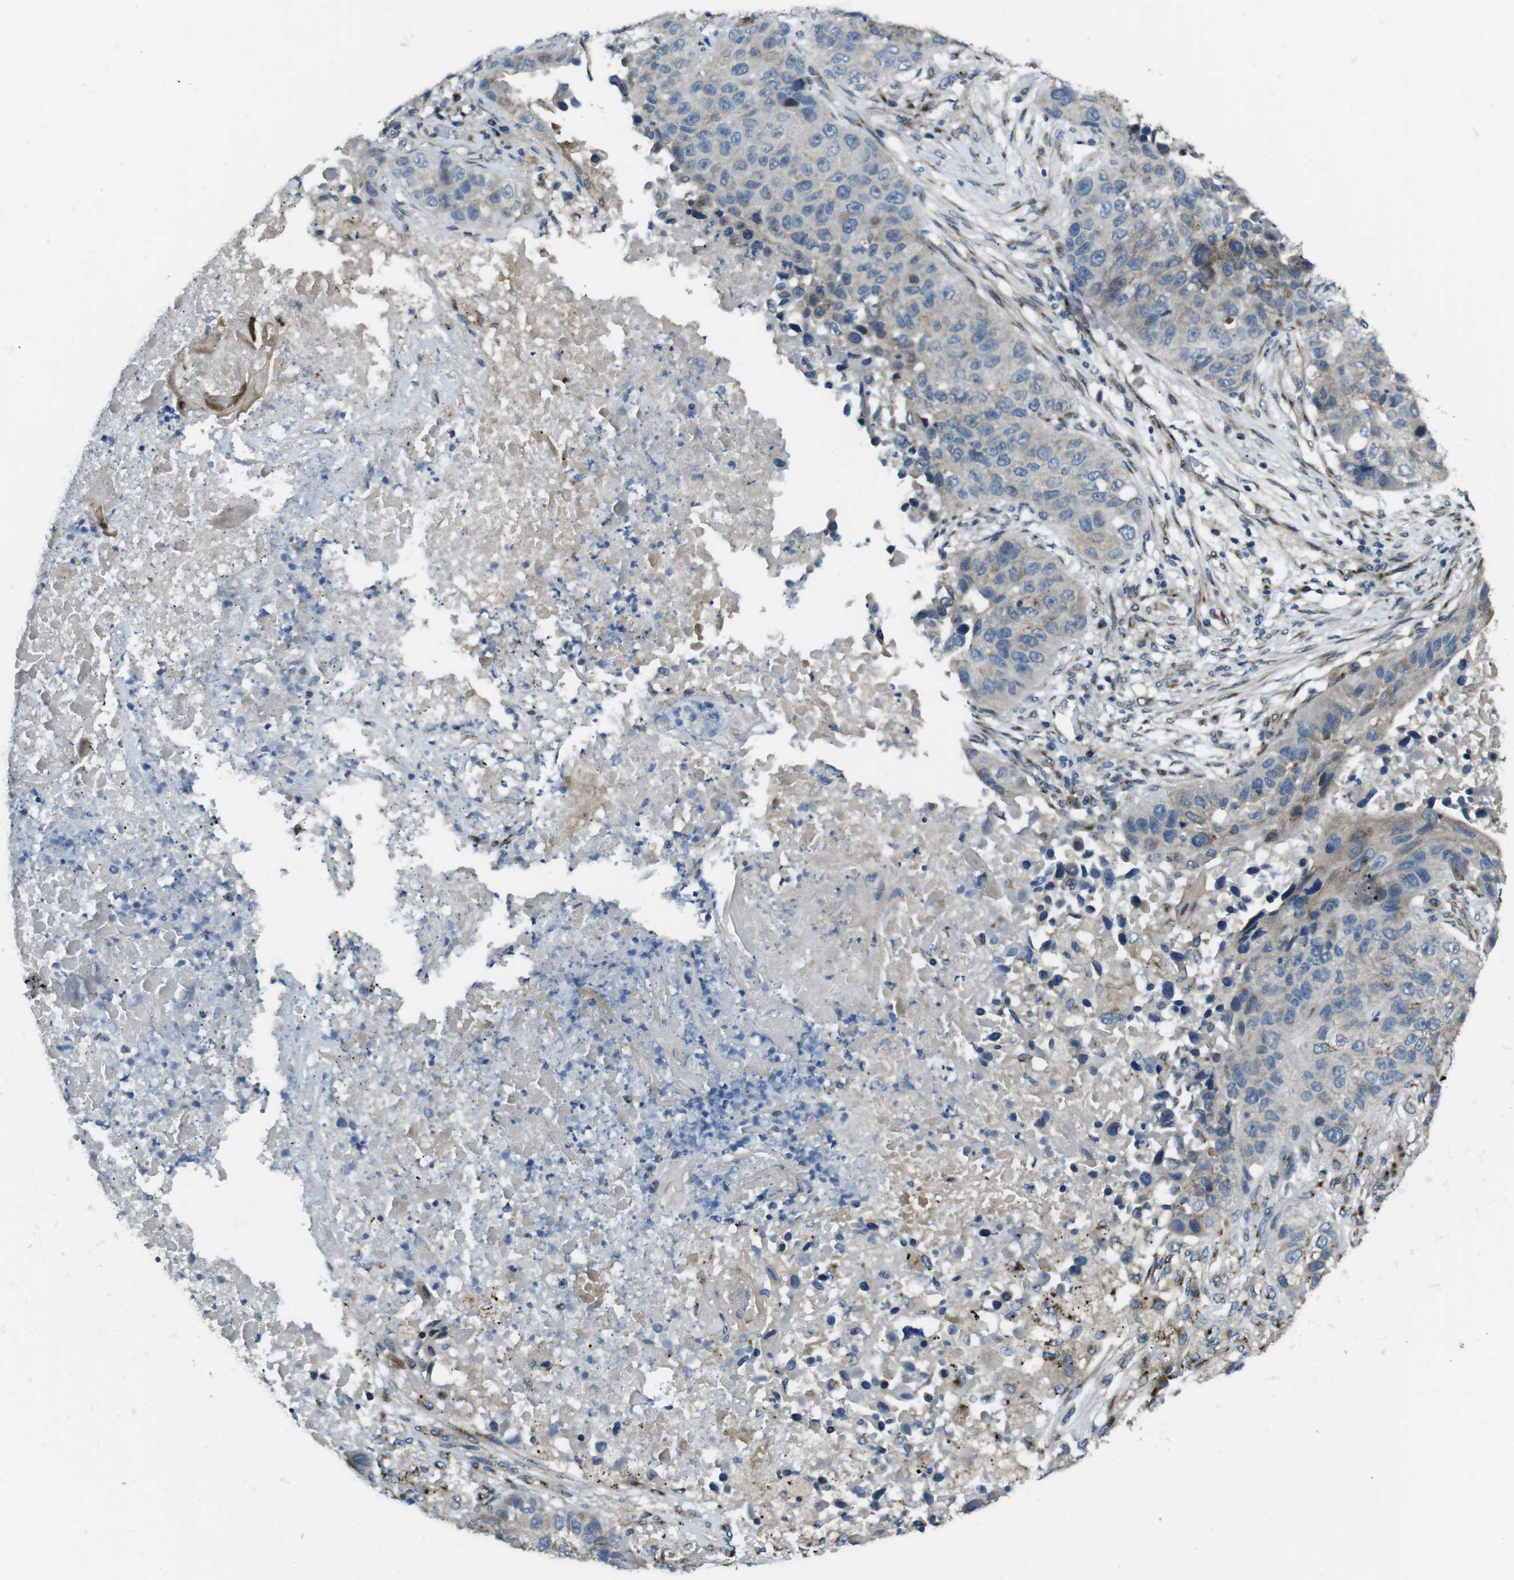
{"staining": {"intensity": "weak", "quantity": "25%-75%", "location": "cytoplasmic/membranous"}, "tissue": "lung cancer", "cell_type": "Tumor cells", "image_type": "cancer", "snomed": [{"axis": "morphology", "description": "Squamous cell carcinoma, NOS"}, {"axis": "topography", "description": "Lung"}], "caption": "Lung cancer (squamous cell carcinoma) tissue demonstrates weak cytoplasmic/membranous positivity in about 25%-75% of tumor cells, visualized by immunohistochemistry.", "gene": "RAB6A", "patient": {"sex": "male", "age": 57}}